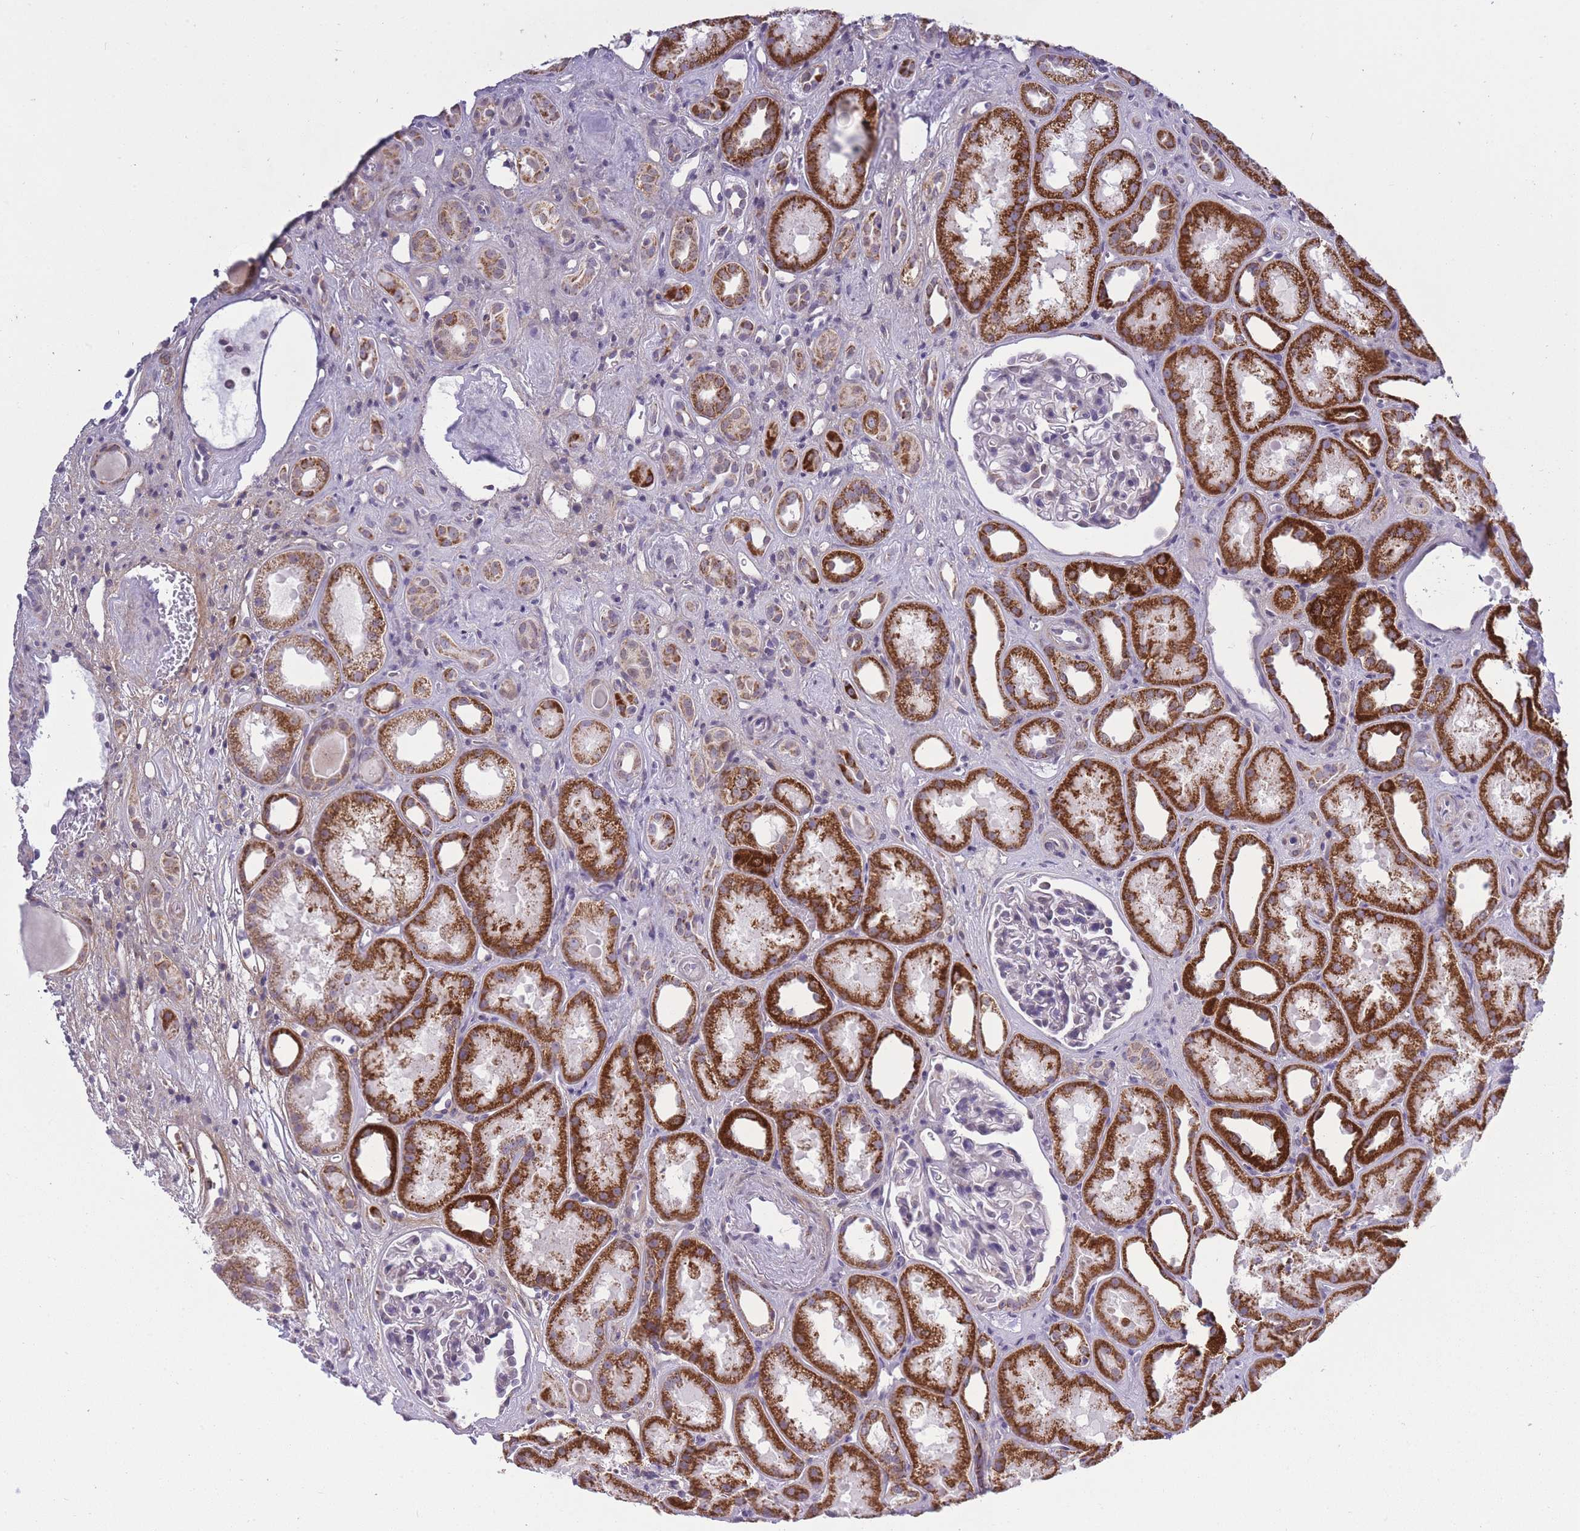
{"staining": {"intensity": "negative", "quantity": "none", "location": "none"}, "tissue": "kidney", "cell_type": "Cells in glomeruli", "image_type": "normal", "snomed": [{"axis": "morphology", "description": "Normal tissue, NOS"}, {"axis": "topography", "description": "Kidney"}], "caption": "IHC of benign kidney reveals no expression in cells in glomeruli.", "gene": "ZBTB24", "patient": {"sex": "male", "age": 61}}